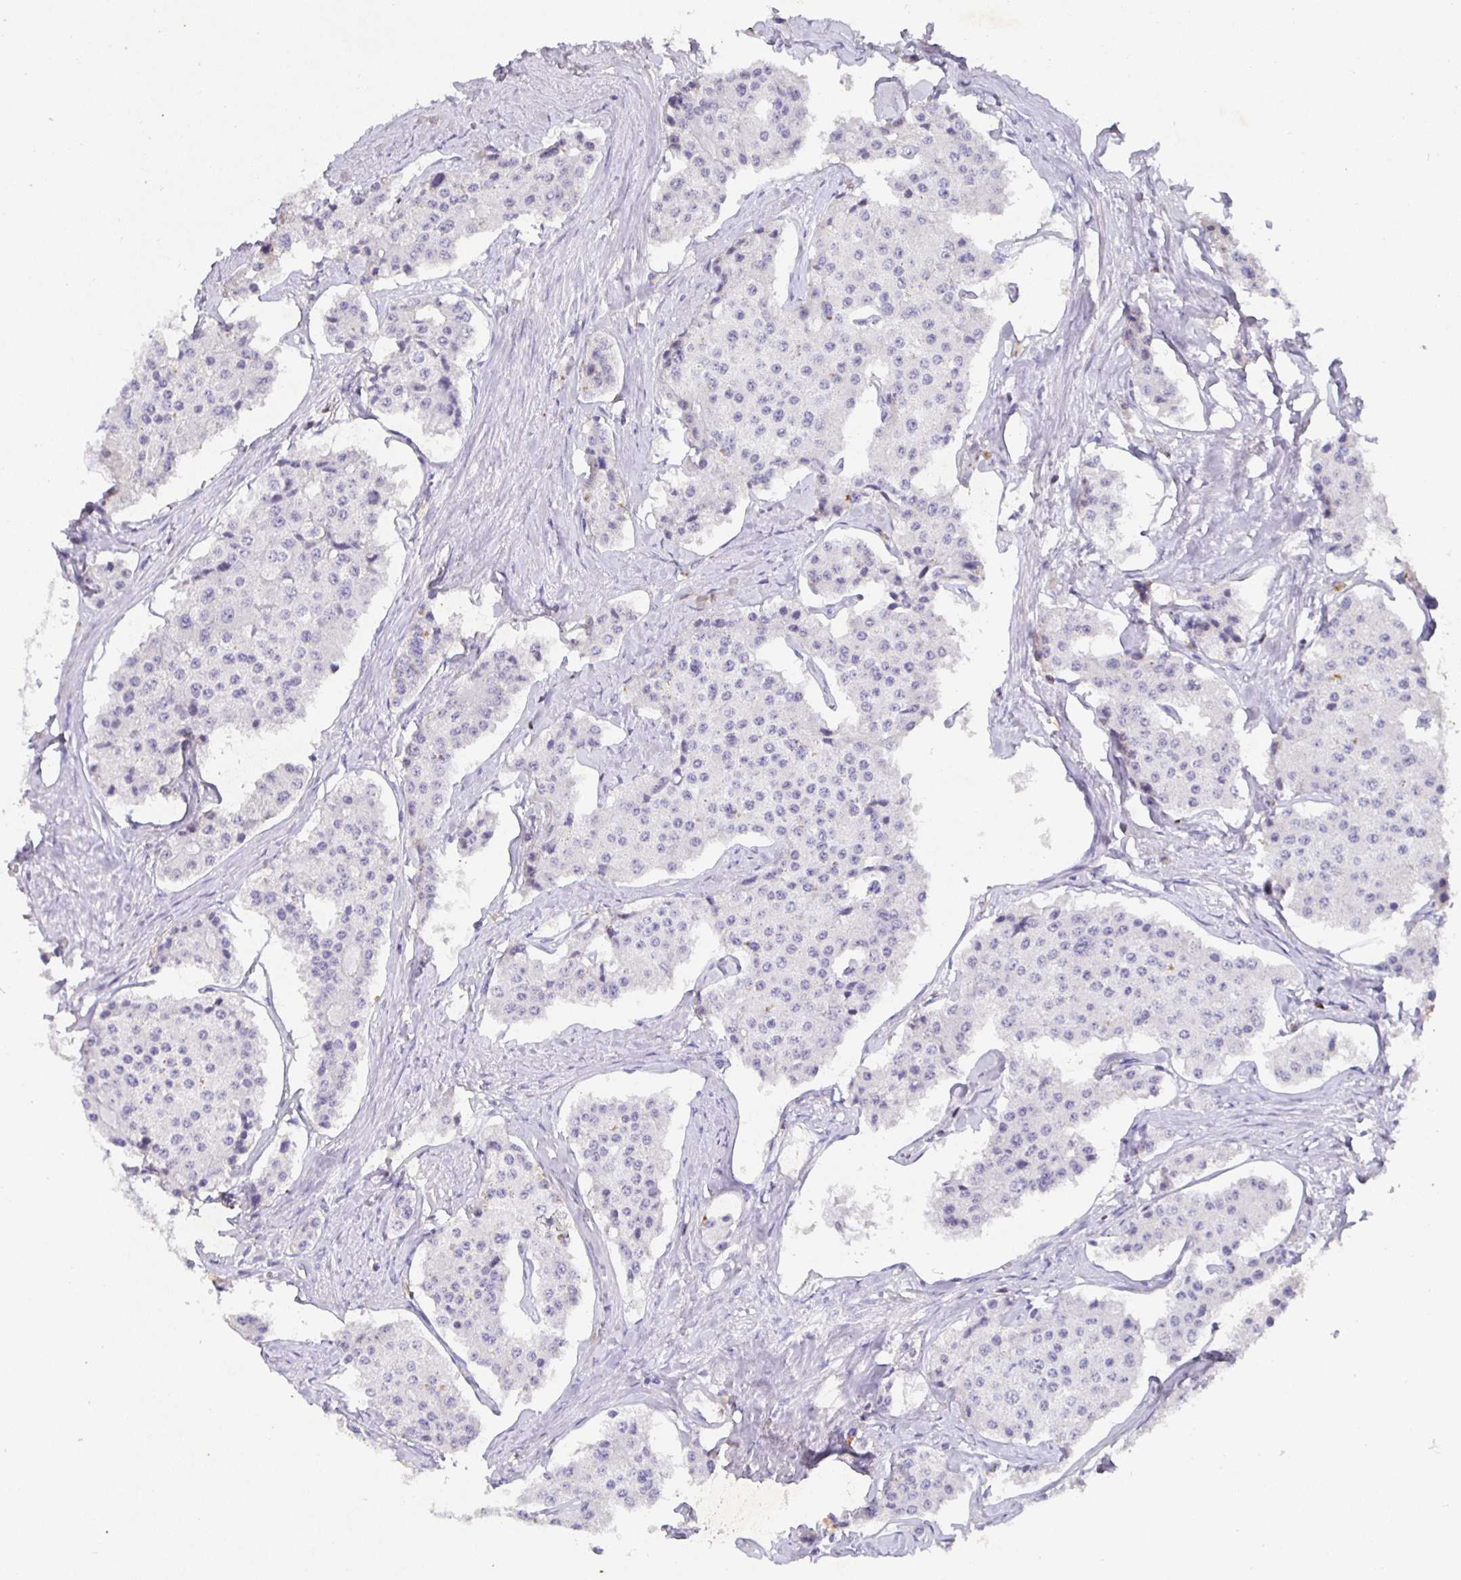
{"staining": {"intensity": "negative", "quantity": "none", "location": "none"}, "tissue": "carcinoid", "cell_type": "Tumor cells", "image_type": "cancer", "snomed": [{"axis": "morphology", "description": "Carcinoid, malignant, NOS"}, {"axis": "topography", "description": "Small intestine"}], "caption": "A histopathology image of human carcinoid (malignant) is negative for staining in tumor cells.", "gene": "SATB1", "patient": {"sex": "female", "age": 65}}